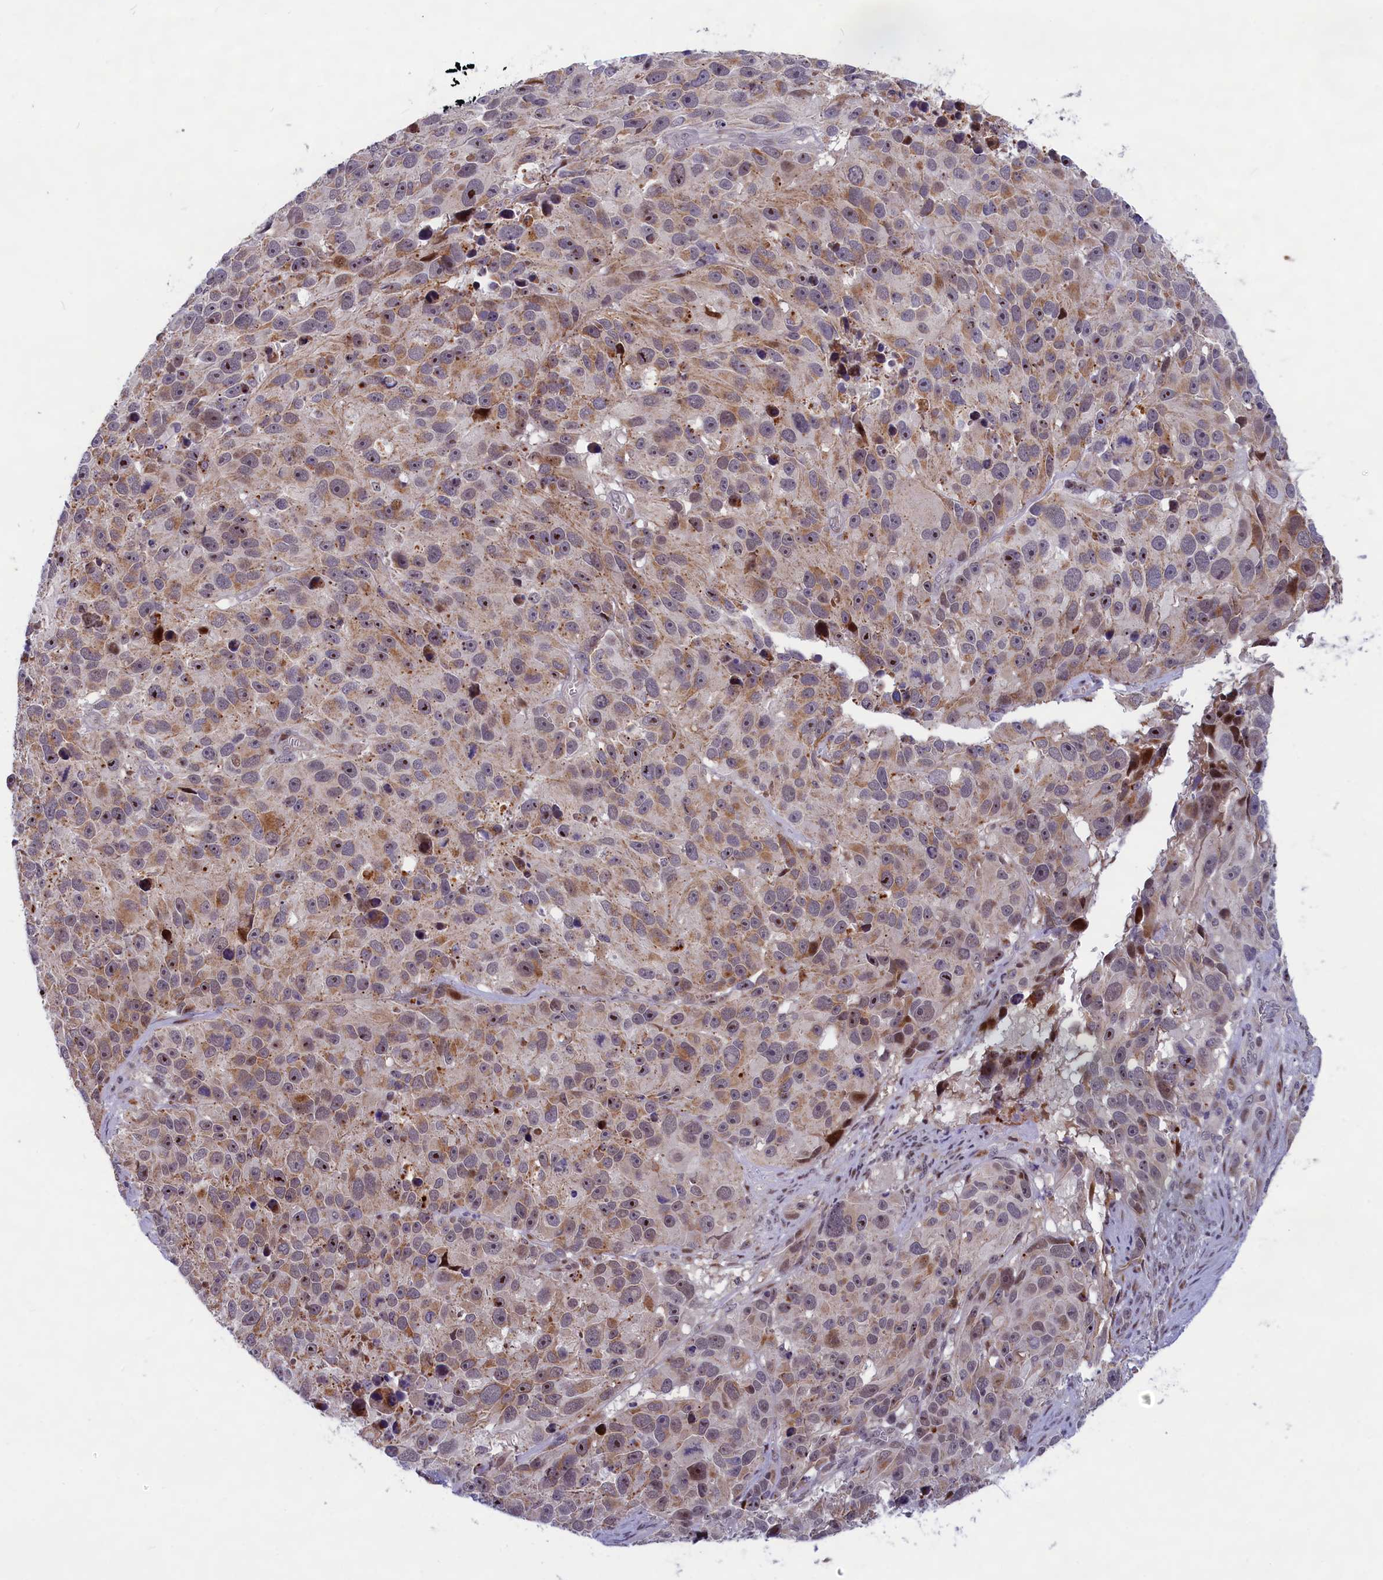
{"staining": {"intensity": "moderate", "quantity": "<25%", "location": "cytoplasmic/membranous,nuclear"}, "tissue": "melanoma", "cell_type": "Tumor cells", "image_type": "cancer", "snomed": [{"axis": "morphology", "description": "Malignant melanoma, NOS"}, {"axis": "topography", "description": "Skin"}], "caption": "This micrograph demonstrates melanoma stained with immunohistochemistry (IHC) to label a protein in brown. The cytoplasmic/membranous and nuclear of tumor cells show moderate positivity for the protein. Nuclei are counter-stained blue.", "gene": "ANKRD34B", "patient": {"sex": "male", "age": 84}}